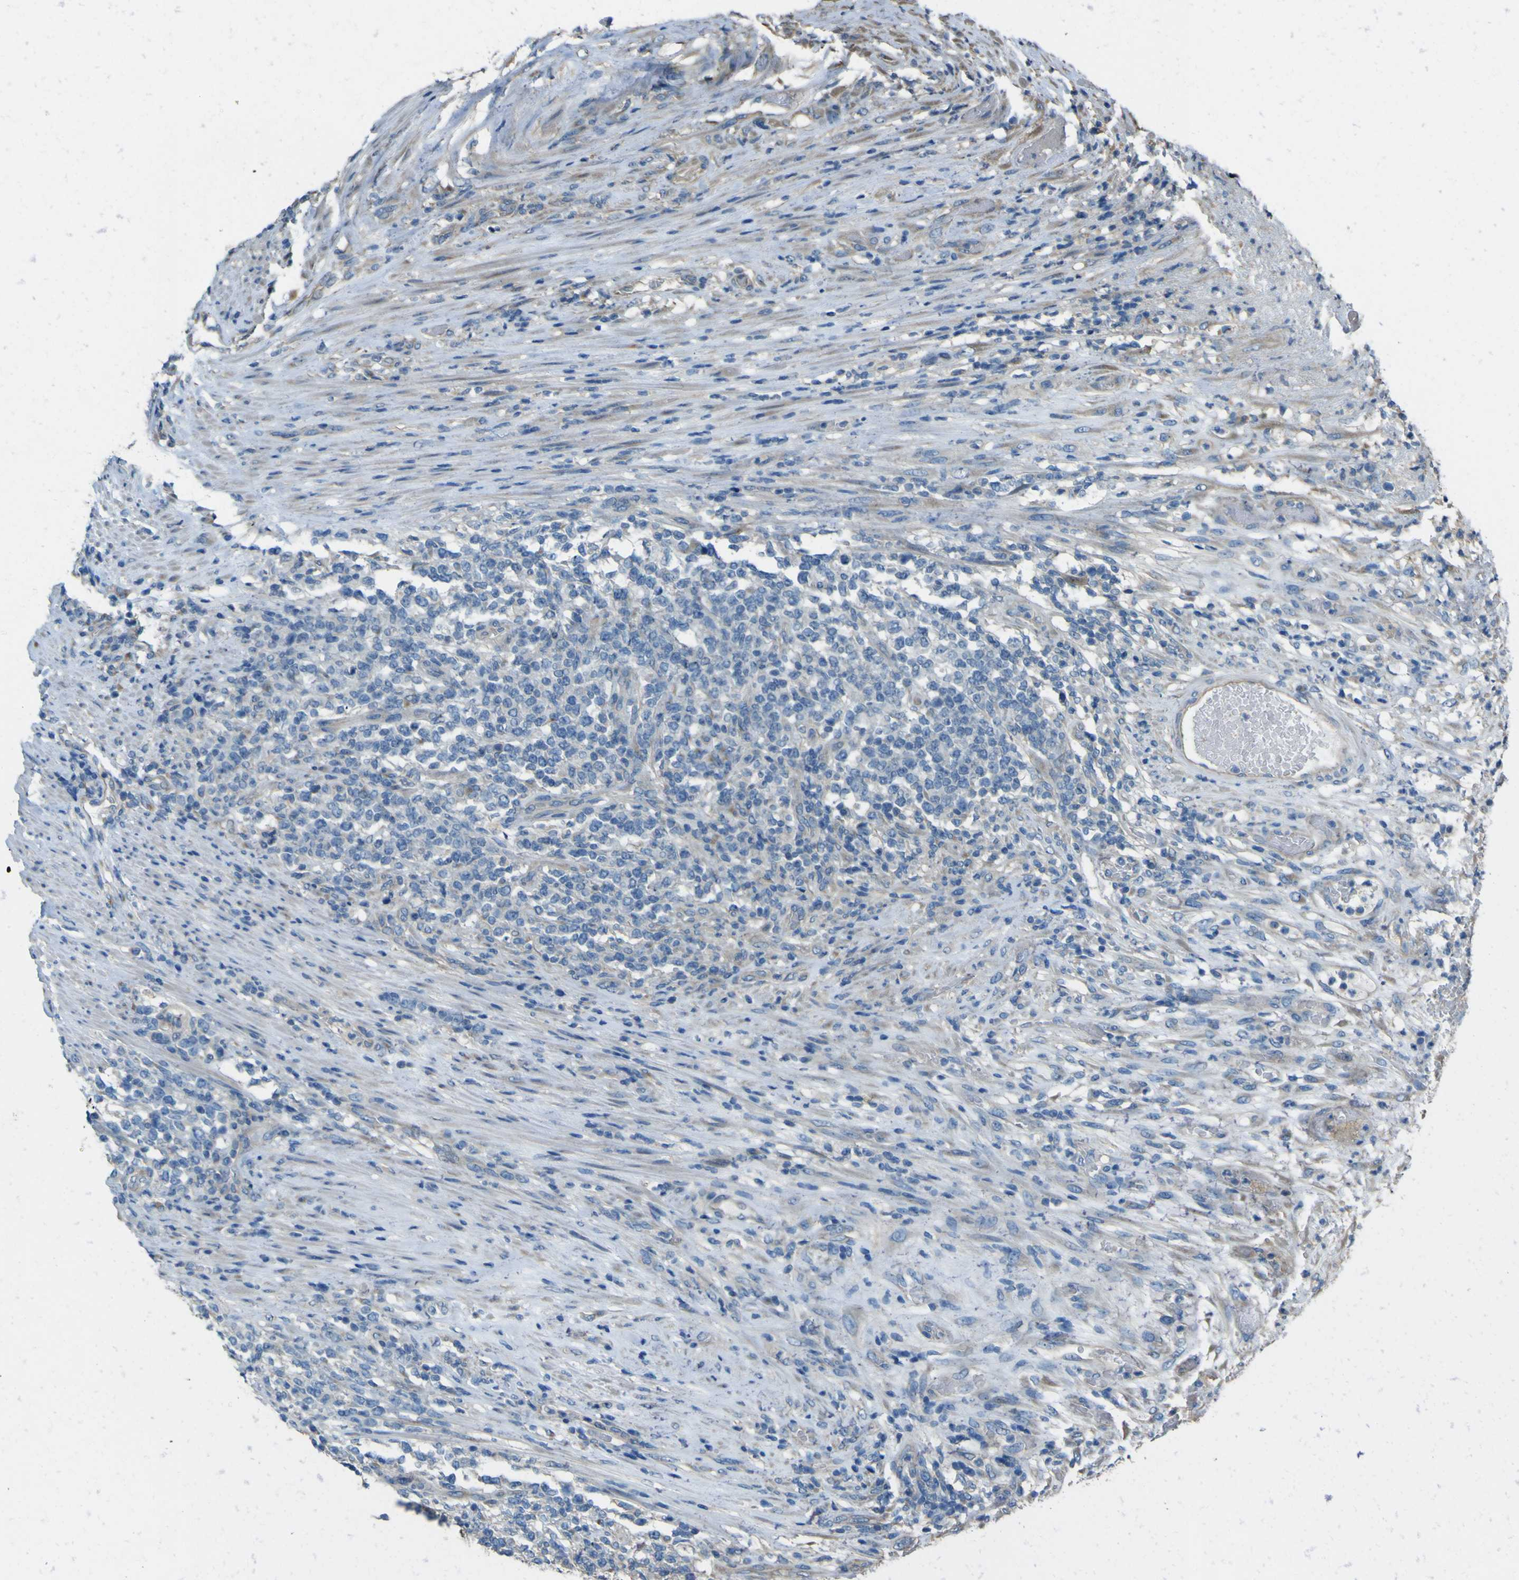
{"staining": {"intensity": "negative", "quantity": "none", "location": "none"}, "tissue": "lymphoma", "cell_type": "Tumor cells", "image_type": "cancer", "snomed": [{"axis": "morphology", "description": "Malignant lymphoma, non-Hodgkin's type, High grade"}, {"axis": "topography", "description": "Soft tissue"}], "caption": "The image shows no significant expression in tumor cells of lymphoma.", "gene": "NAALADL2", "patient": {"sex": "male", "age": 18}}